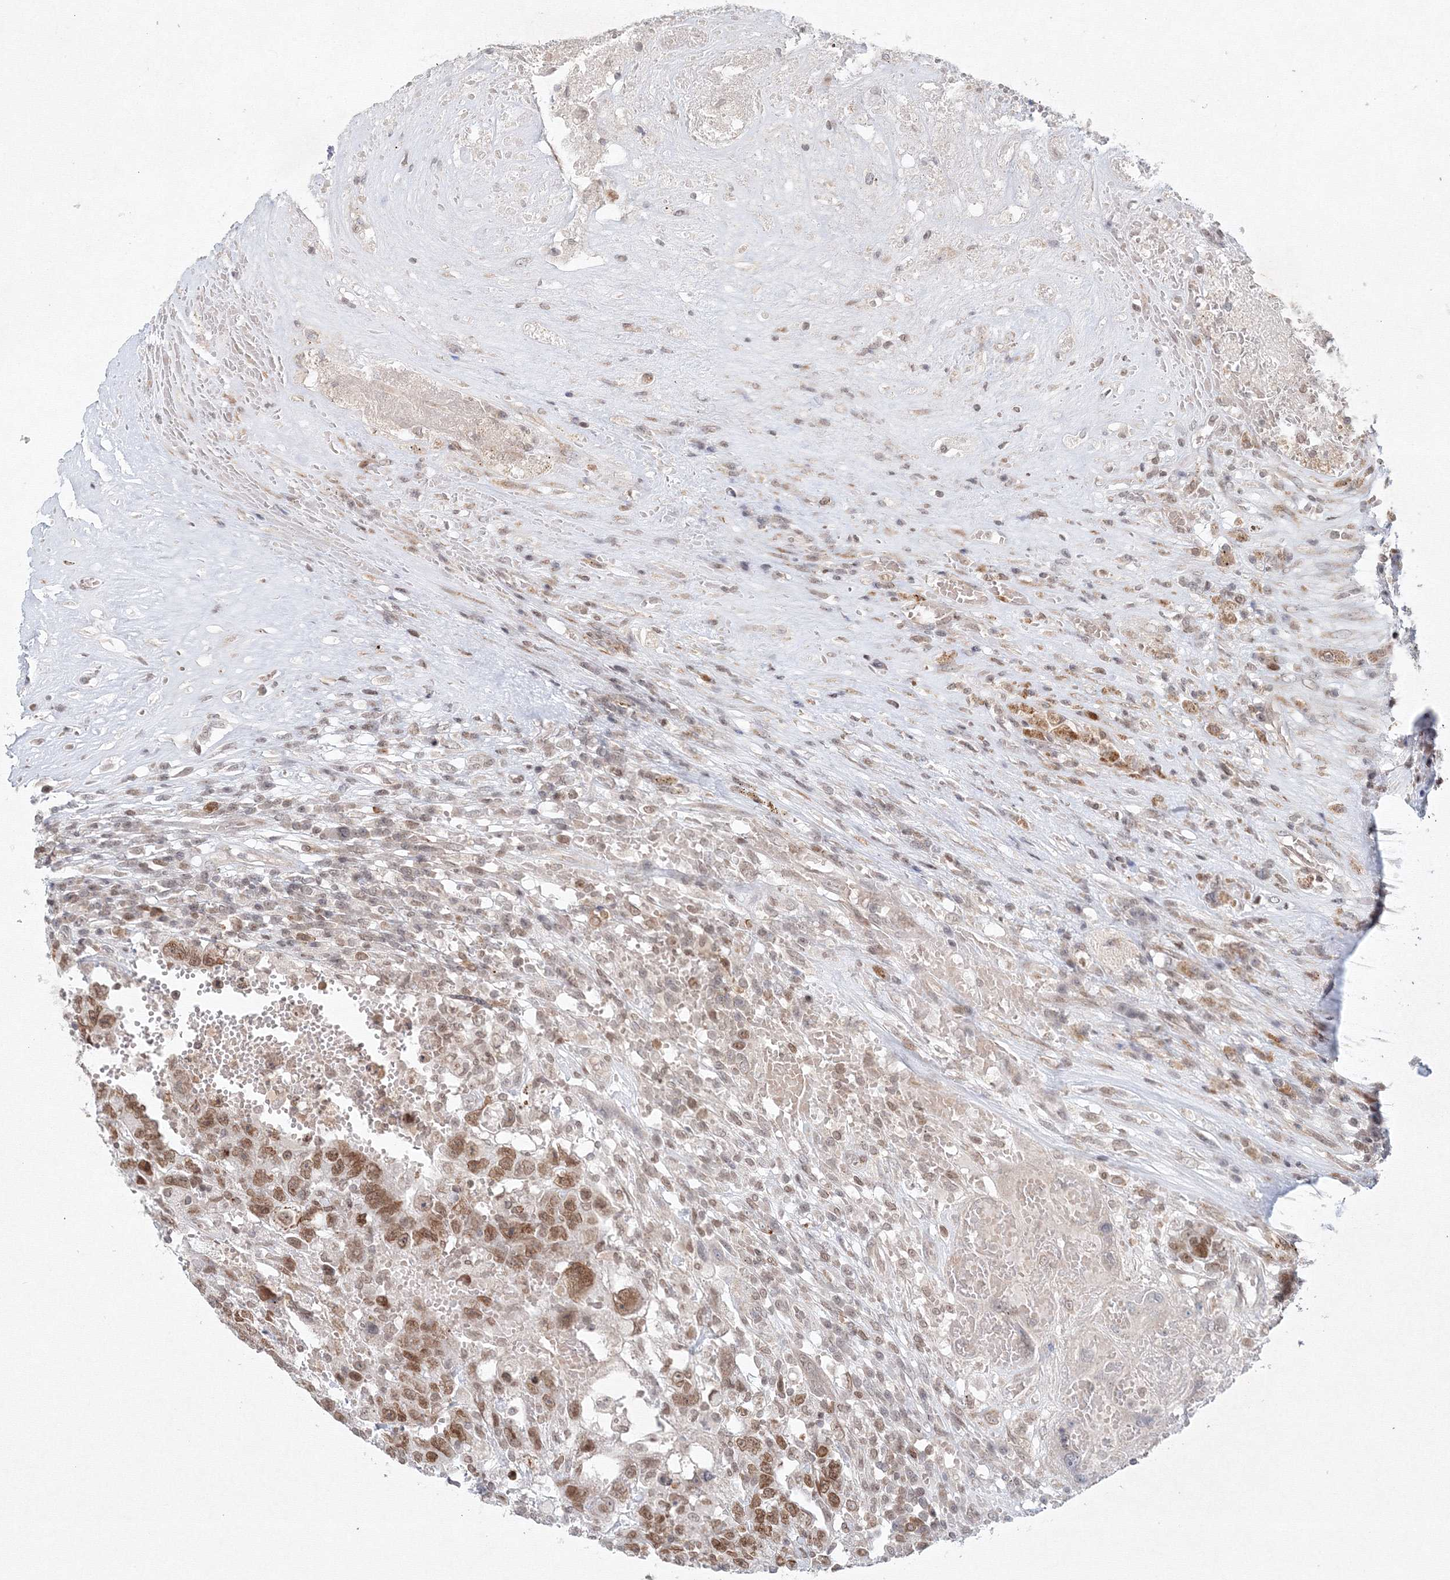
{"staining": {"intensity": "moderate", "quantity": ">75%", "location": "nuclear"}, "tissue": "testis cancer", "cell_type": "Tumor cells", "image_type": "cancer", "snomed": [{"axis": "morphology", "description": "Carcinoma, Embryonal, NOS"}, {"axis": "topography", "description": "Testis"}], "caption": "Testis cancer tissue displays moderate nuclear expression in approximately >75% of tumor cells", "gene": "KIF4A", "patient": {"sex": "male", "age": 26}}